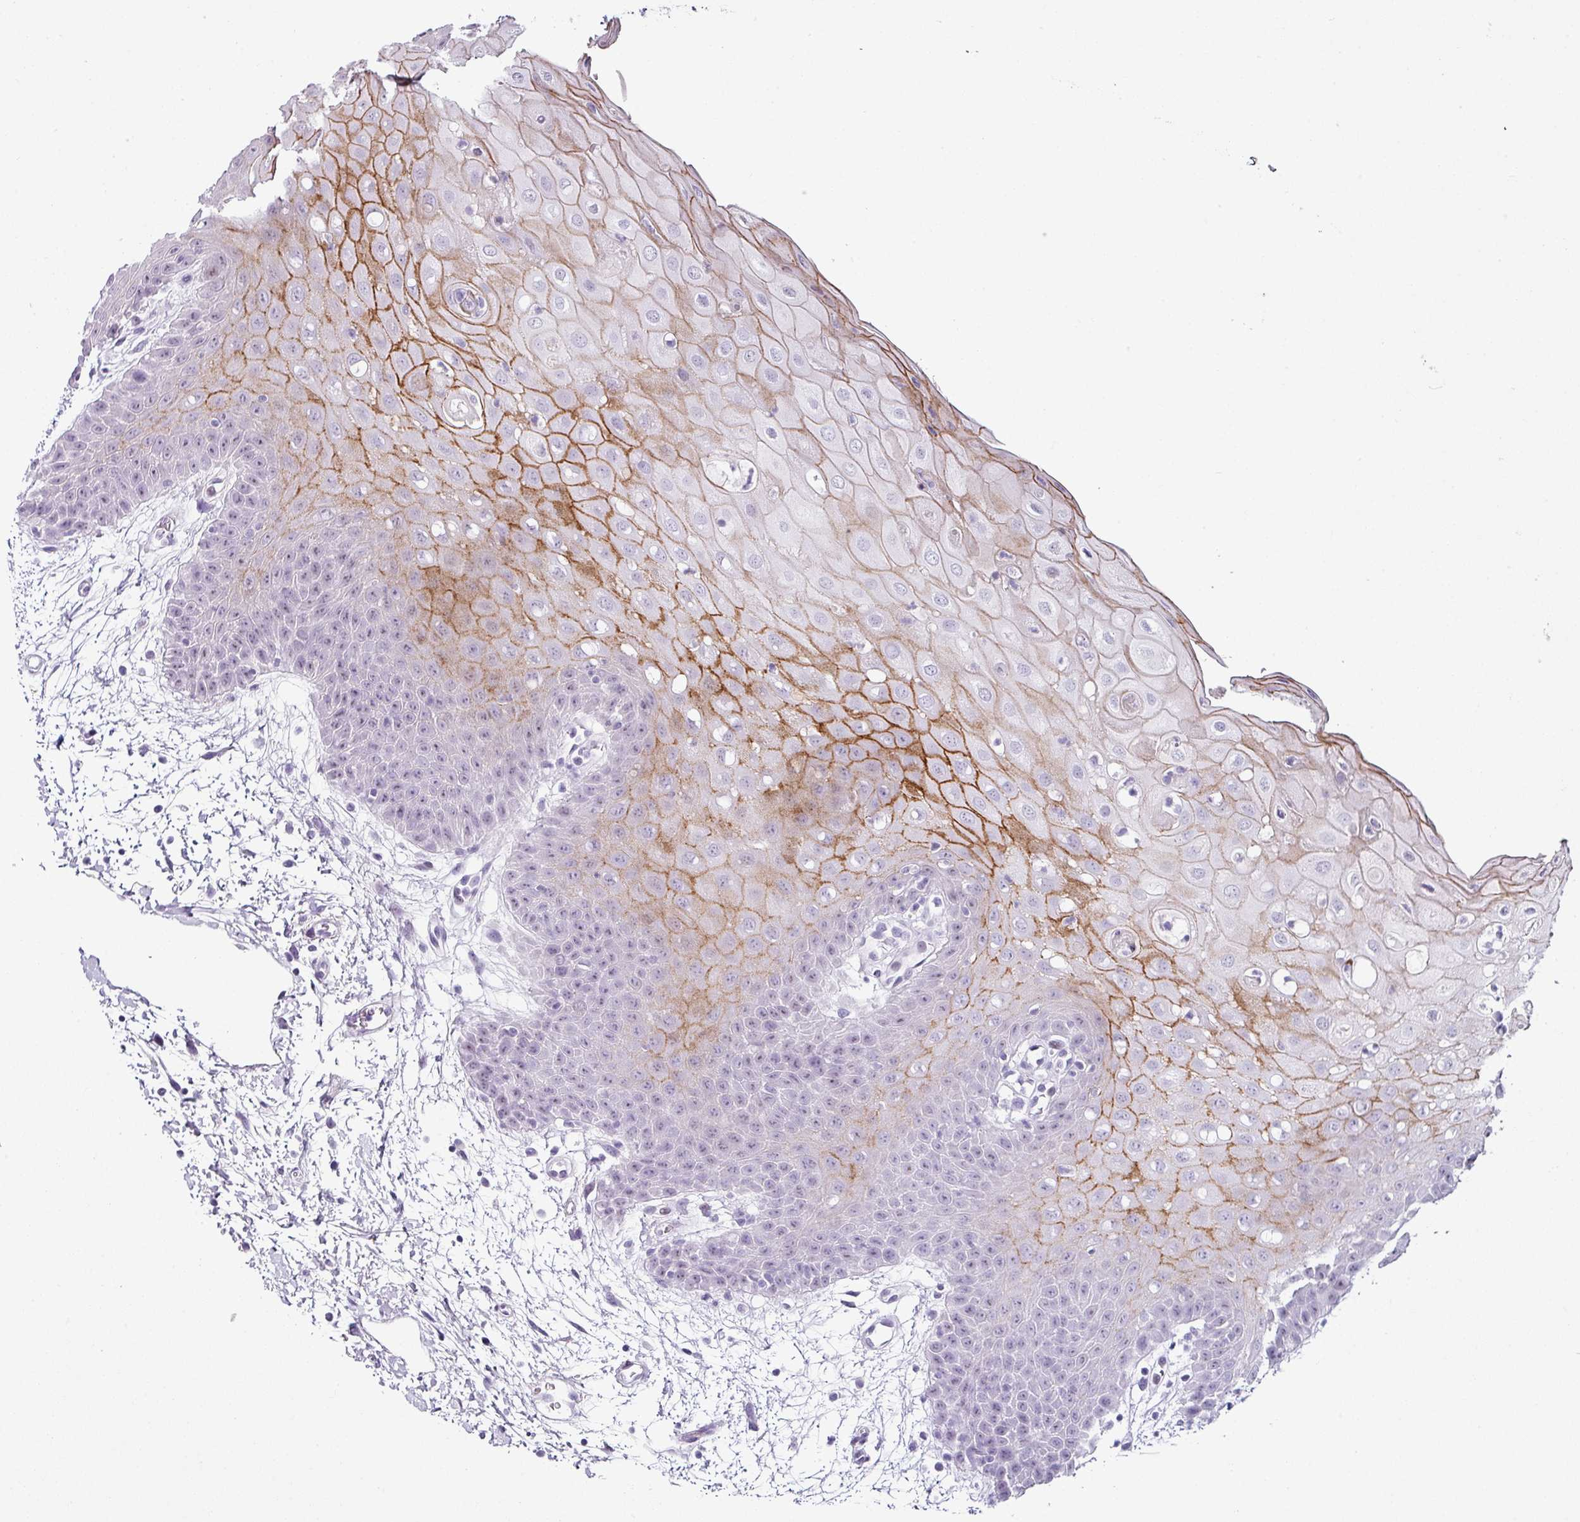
{"staining": {"intensity": "strong", "quantity": "<25%", "location": "cytoplasmic/membranous"}, "tissue": "oral mucosa", "cell_type": "Squamous epithelial cells", "image_type": "normal", "snomed": [{"axis": "morphology", "description": "Normal tissue, NOS"}, {"axis": "topography", "description": "Oral tissue"}, {"axis": "topography", "description": "Tounge, NOS"}], "caption": "This histopathology image displays unremarkable oral mucosa stained with immunohistochemistry (IHC) to label a protein in brown. The cytoplasmic/membranous of squamous epithelial cells show strong positivity for the protein. Nuclei are counter-stained blue.", "gene": "TRA2A", "patient": {"sex": "female", "age": 59}}